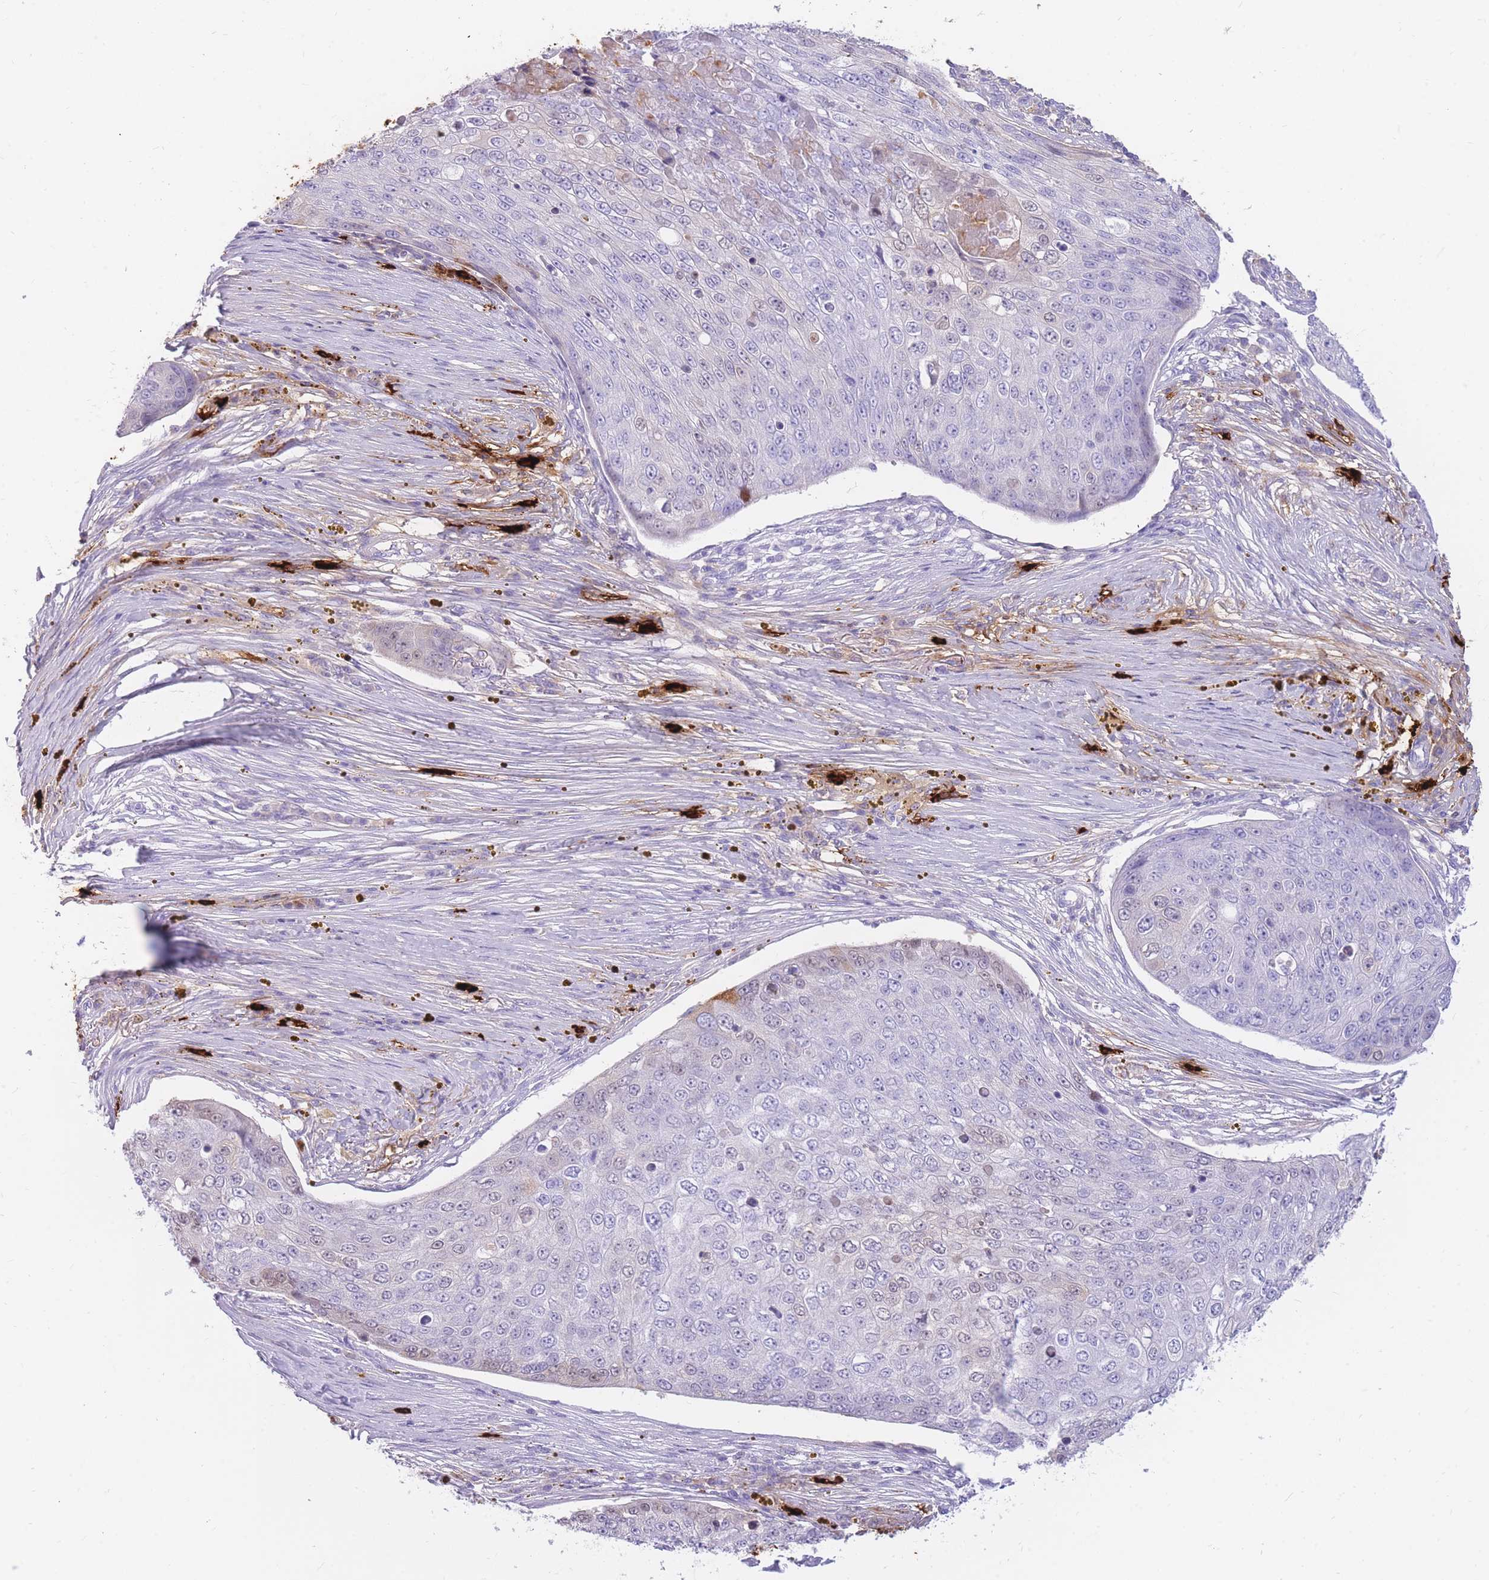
{"staining": {"intensity": "negative", "quantity": "none", "location": "none"}, "tissue": "skin cancer", "cell_type": "Tumor cells", "image_type": "cancer", "snomed": [{"axis": "morphology", "description": "Squamous cell carcinoma, NOS"}, {"axis": "topography", "description": "Skin"}], "caption": "Histopathology image shows no protein positivity in tumor cells of skin squamous cell carcinoma tissue. (Immunohistochemistry, brightfield microscopy, high magnification).", "gene": "TPSAB1", "patient": {"sex": "male", "age": 71}}